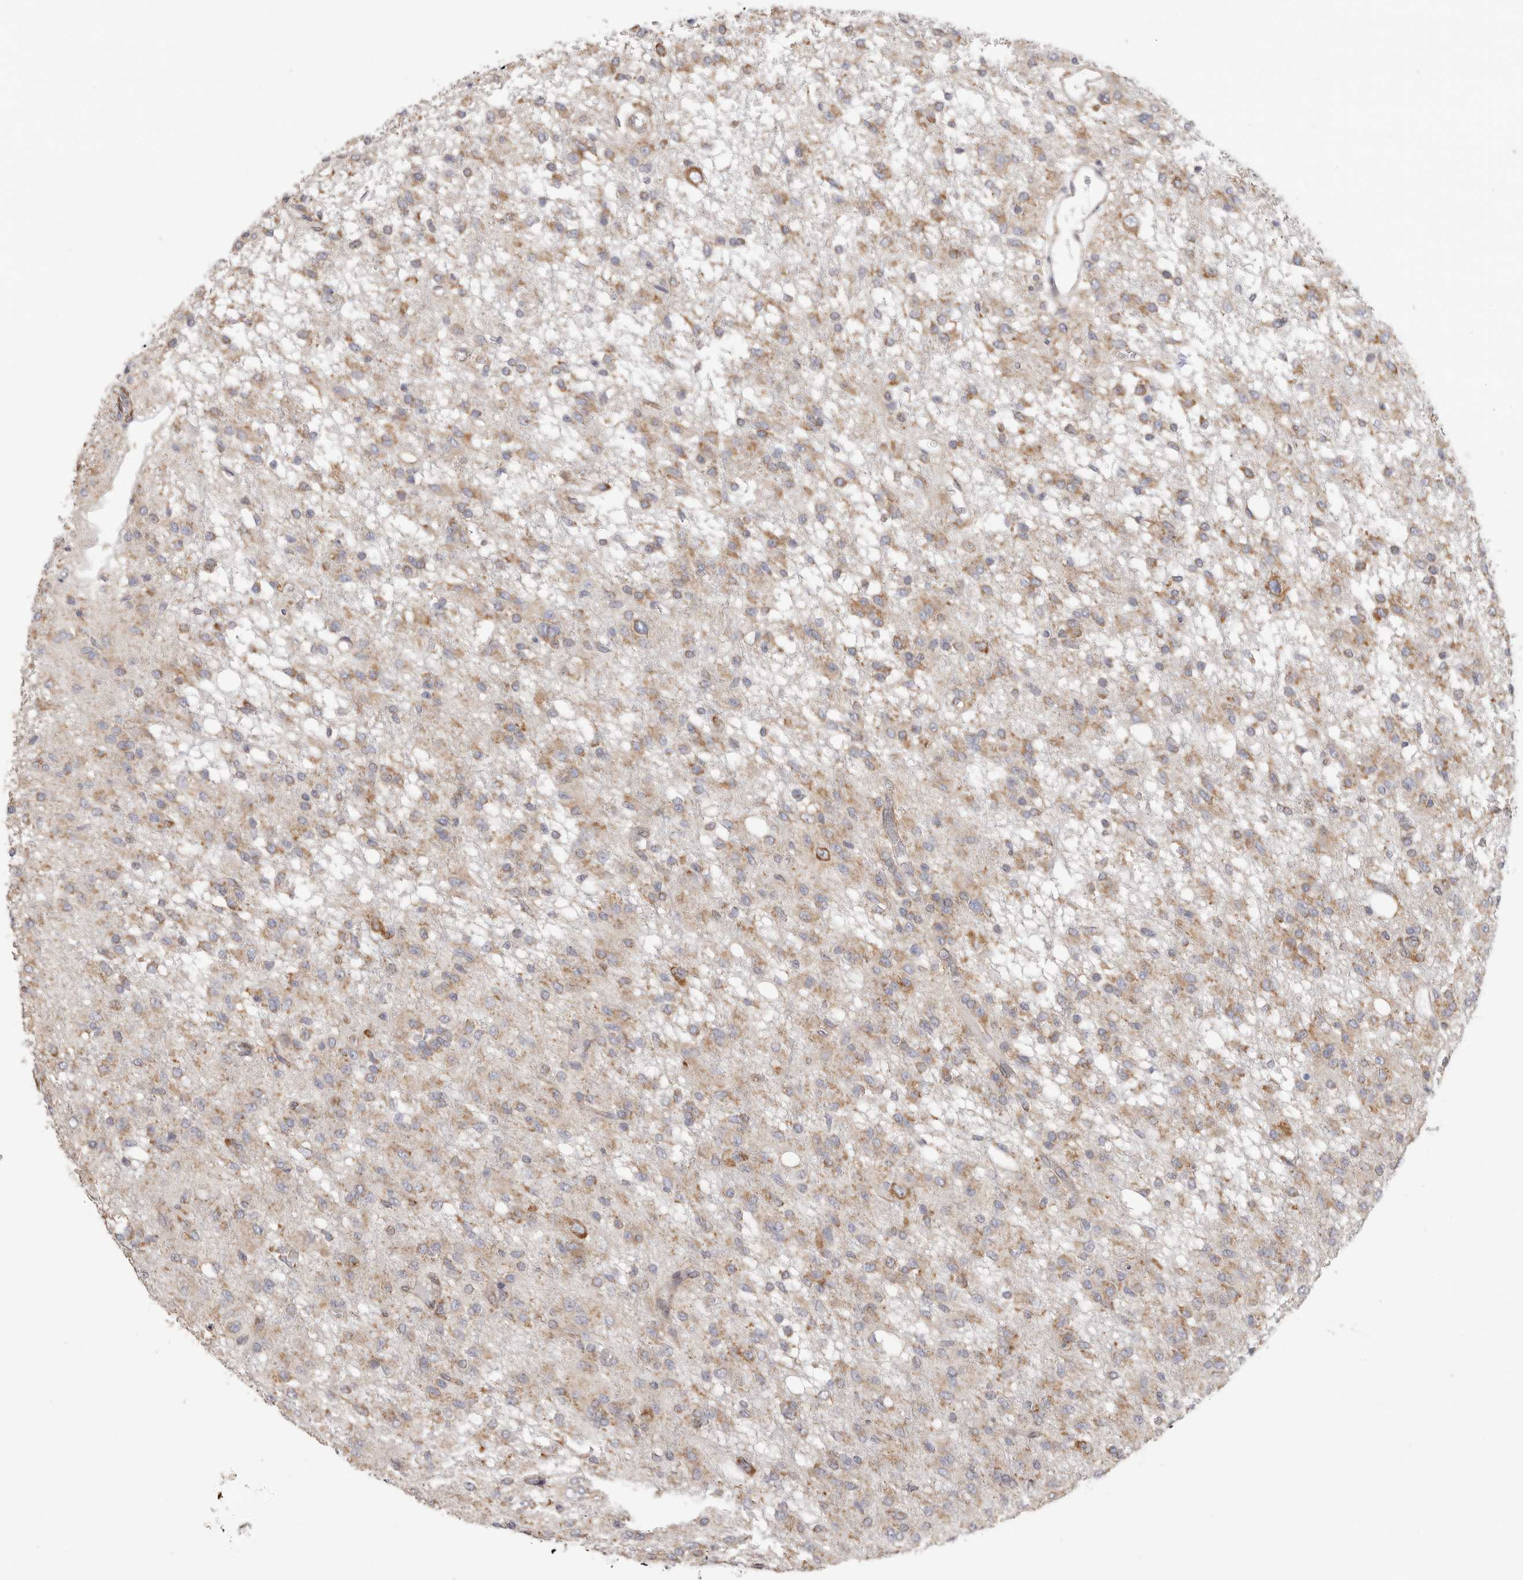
{"staining": {"intensity": "moderate", "quantity": ">75%", "location": "cytoplasmic/membranous"}, "tissue": "glioma", "cell_type": "Tumor cells", "image_type": "cancer", "snomed": [{"axis": "morphology", "description": "Glioma, malignant, High grade"}, {"axis": "topography", "description": "Brain"}], "caption": "Immunohistochemistry (IHC) histopathology image of neoplastic tissue: human malignant high-grade glioma stained using IHC reveals medium levels of moderate protein expression localized specifically in the cytoplasmic/membranous of tumor cells, appearing as a cytoplasmic/membranous brown color.", "gene": "SERBP1", "patient": {"sex": "female", "age": 59}}